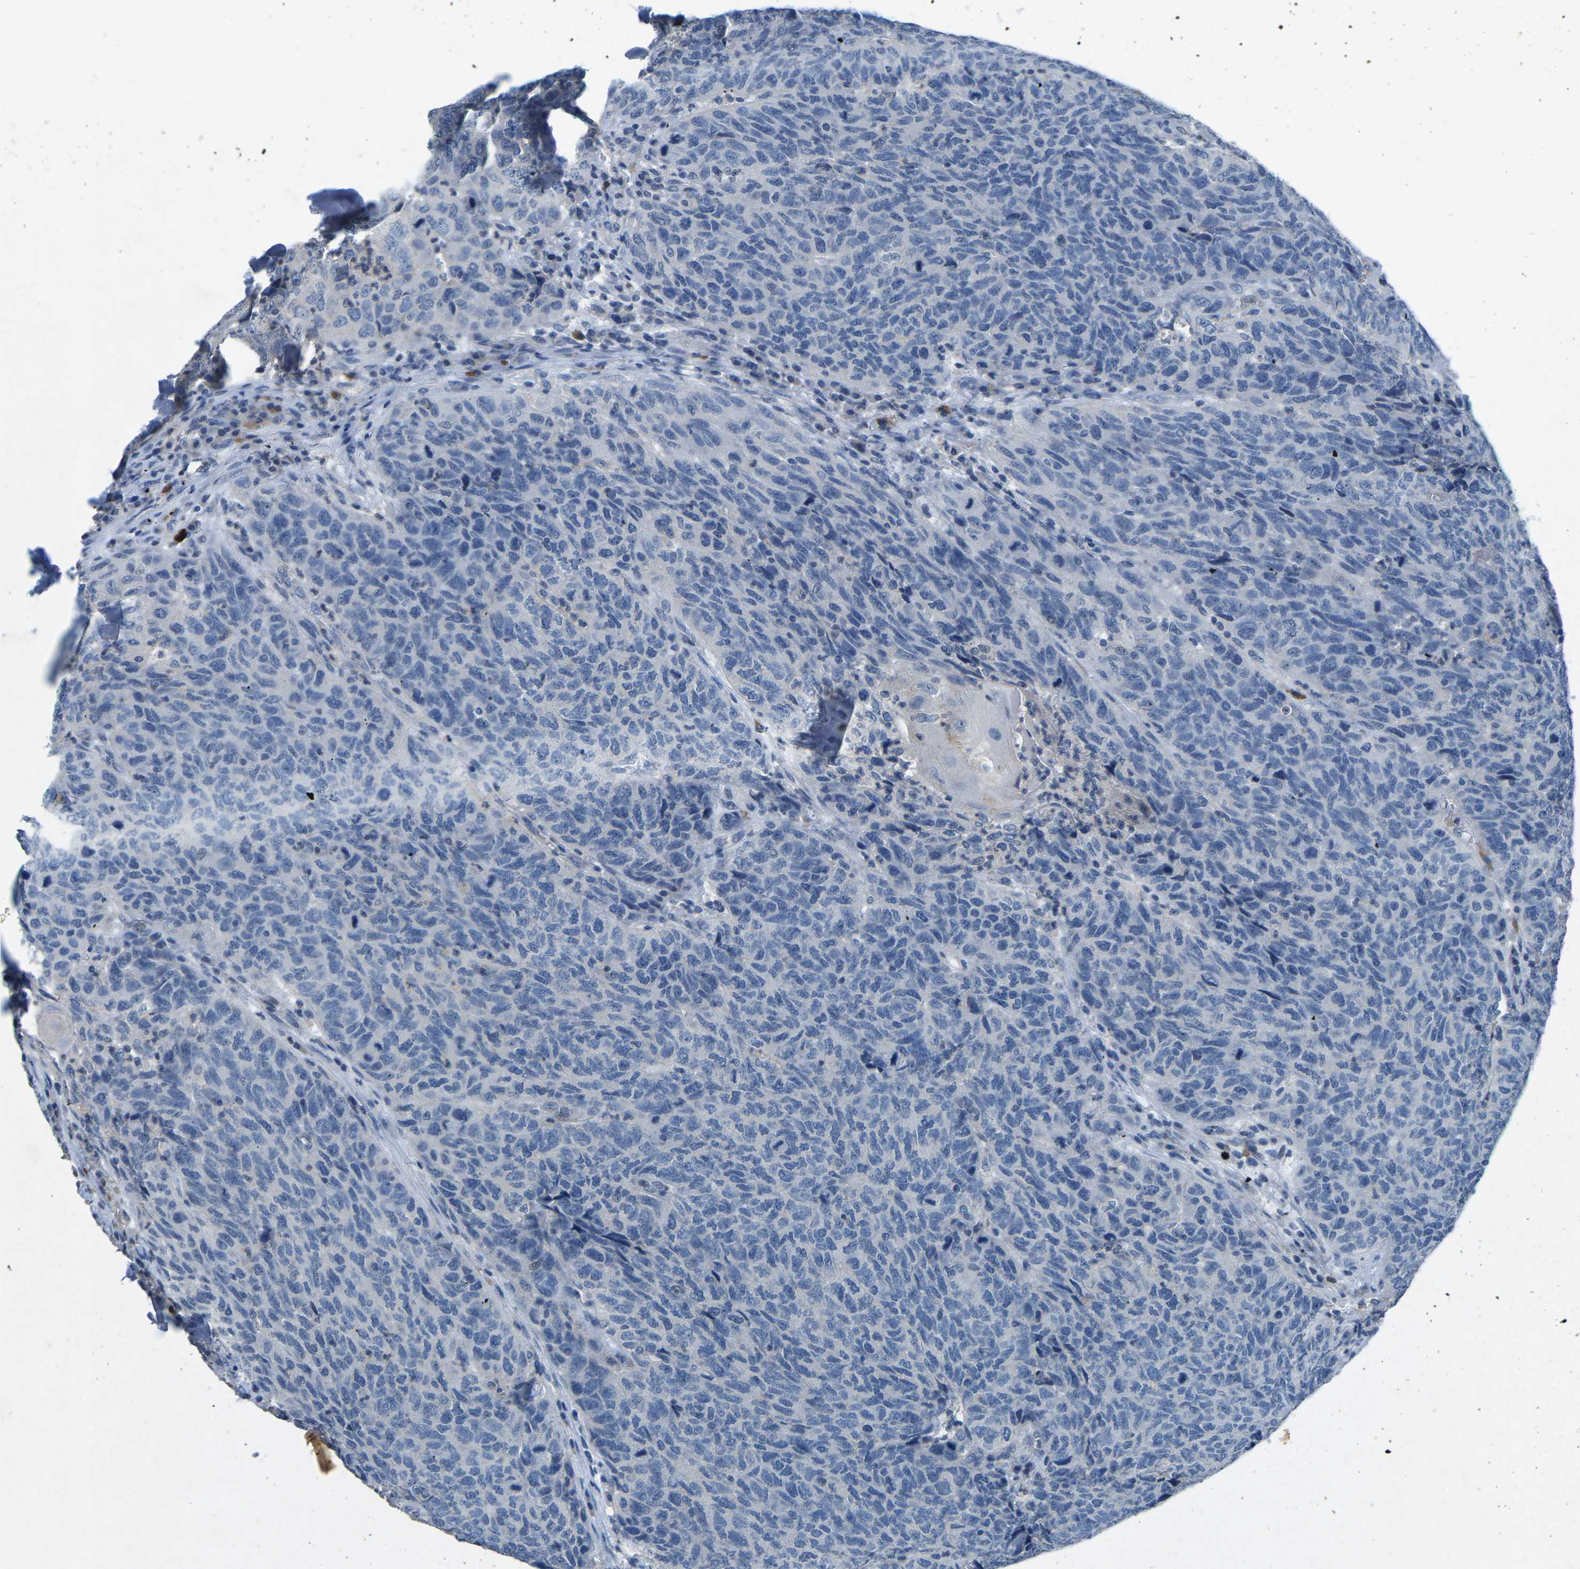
{"staining": {"intensity": "negative", "quantity": "none", "location": "none"}, "tissue": "head and neck cancer", "cell_type": "Tumor cells", "image_type": "cancer", "snomed": [{"axis": "morphology", "description": "Squamous cell carcinoma, NOS"}, {"axis": "topography", "description": "Head-Neck"}], "caption": "Immunohistochemical staining of human squamous cell carcinoma (head and neck) demonstrates no significant positivity in tumor cells.", "gene": "PLG", "patient": {"sex": "male", "age": 66}}